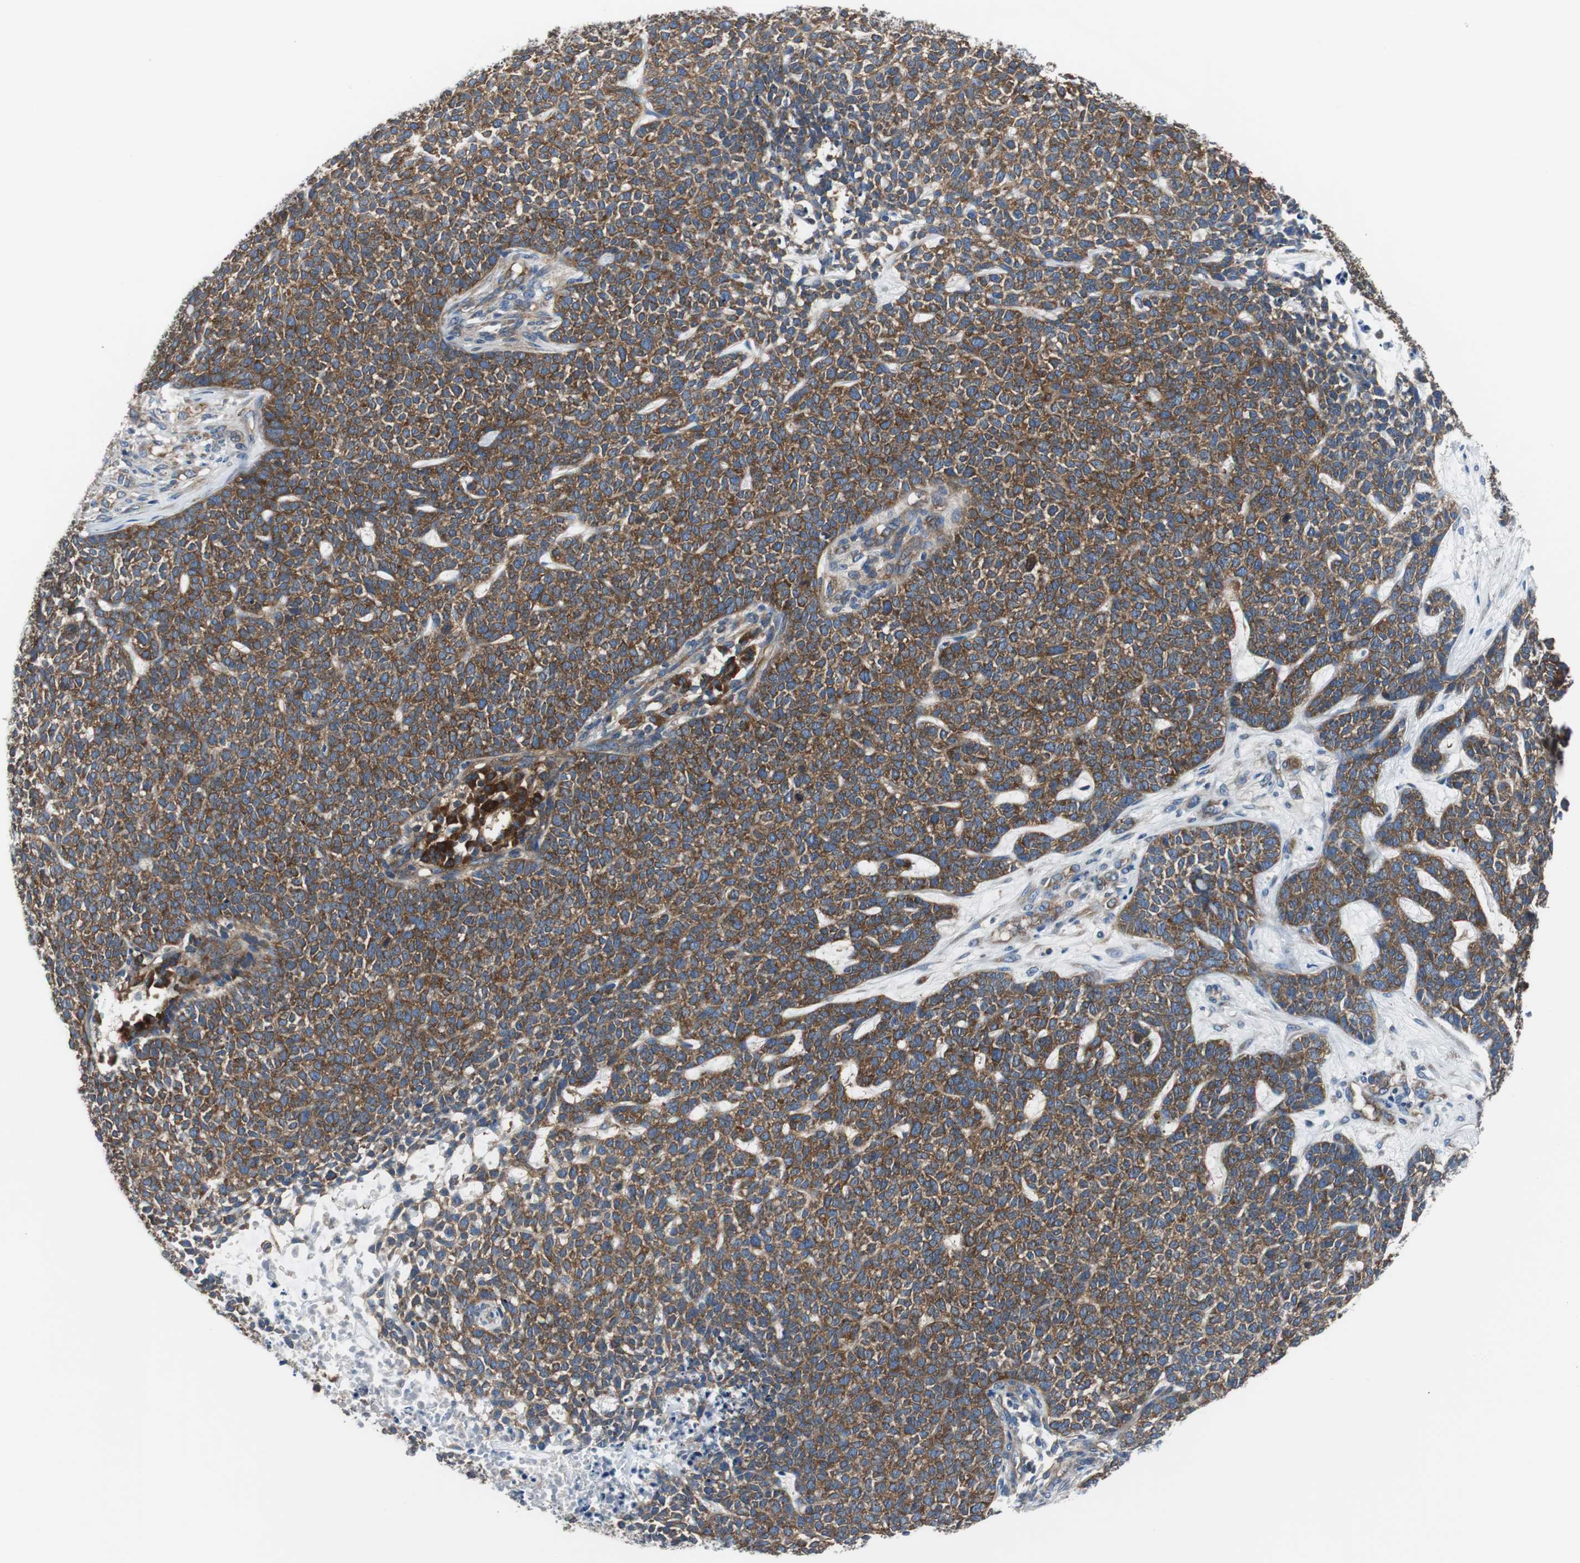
{"staining": {"intensity": "strong", "quantity": ">75%", "location": "cytoplasmic/membranous"}, "tissue": "skin cancer", "cell_type": "Tumor cells", "image_type": "cancer", "snomed": [{"axis": "morphology", "description": "Basal cell carcinoma"}, {"axis": "topography", "description": "Skin"}], "caption": "The immunohistochemical stain labels strong cytoplasmic/membranous expression in tumor cells of basal cell carcinoma (skin) tissue. (IHC, brightfield microscopy, high magnification).", "gene": "BRAF", "patient": {"sex": "female", "age": 84}}